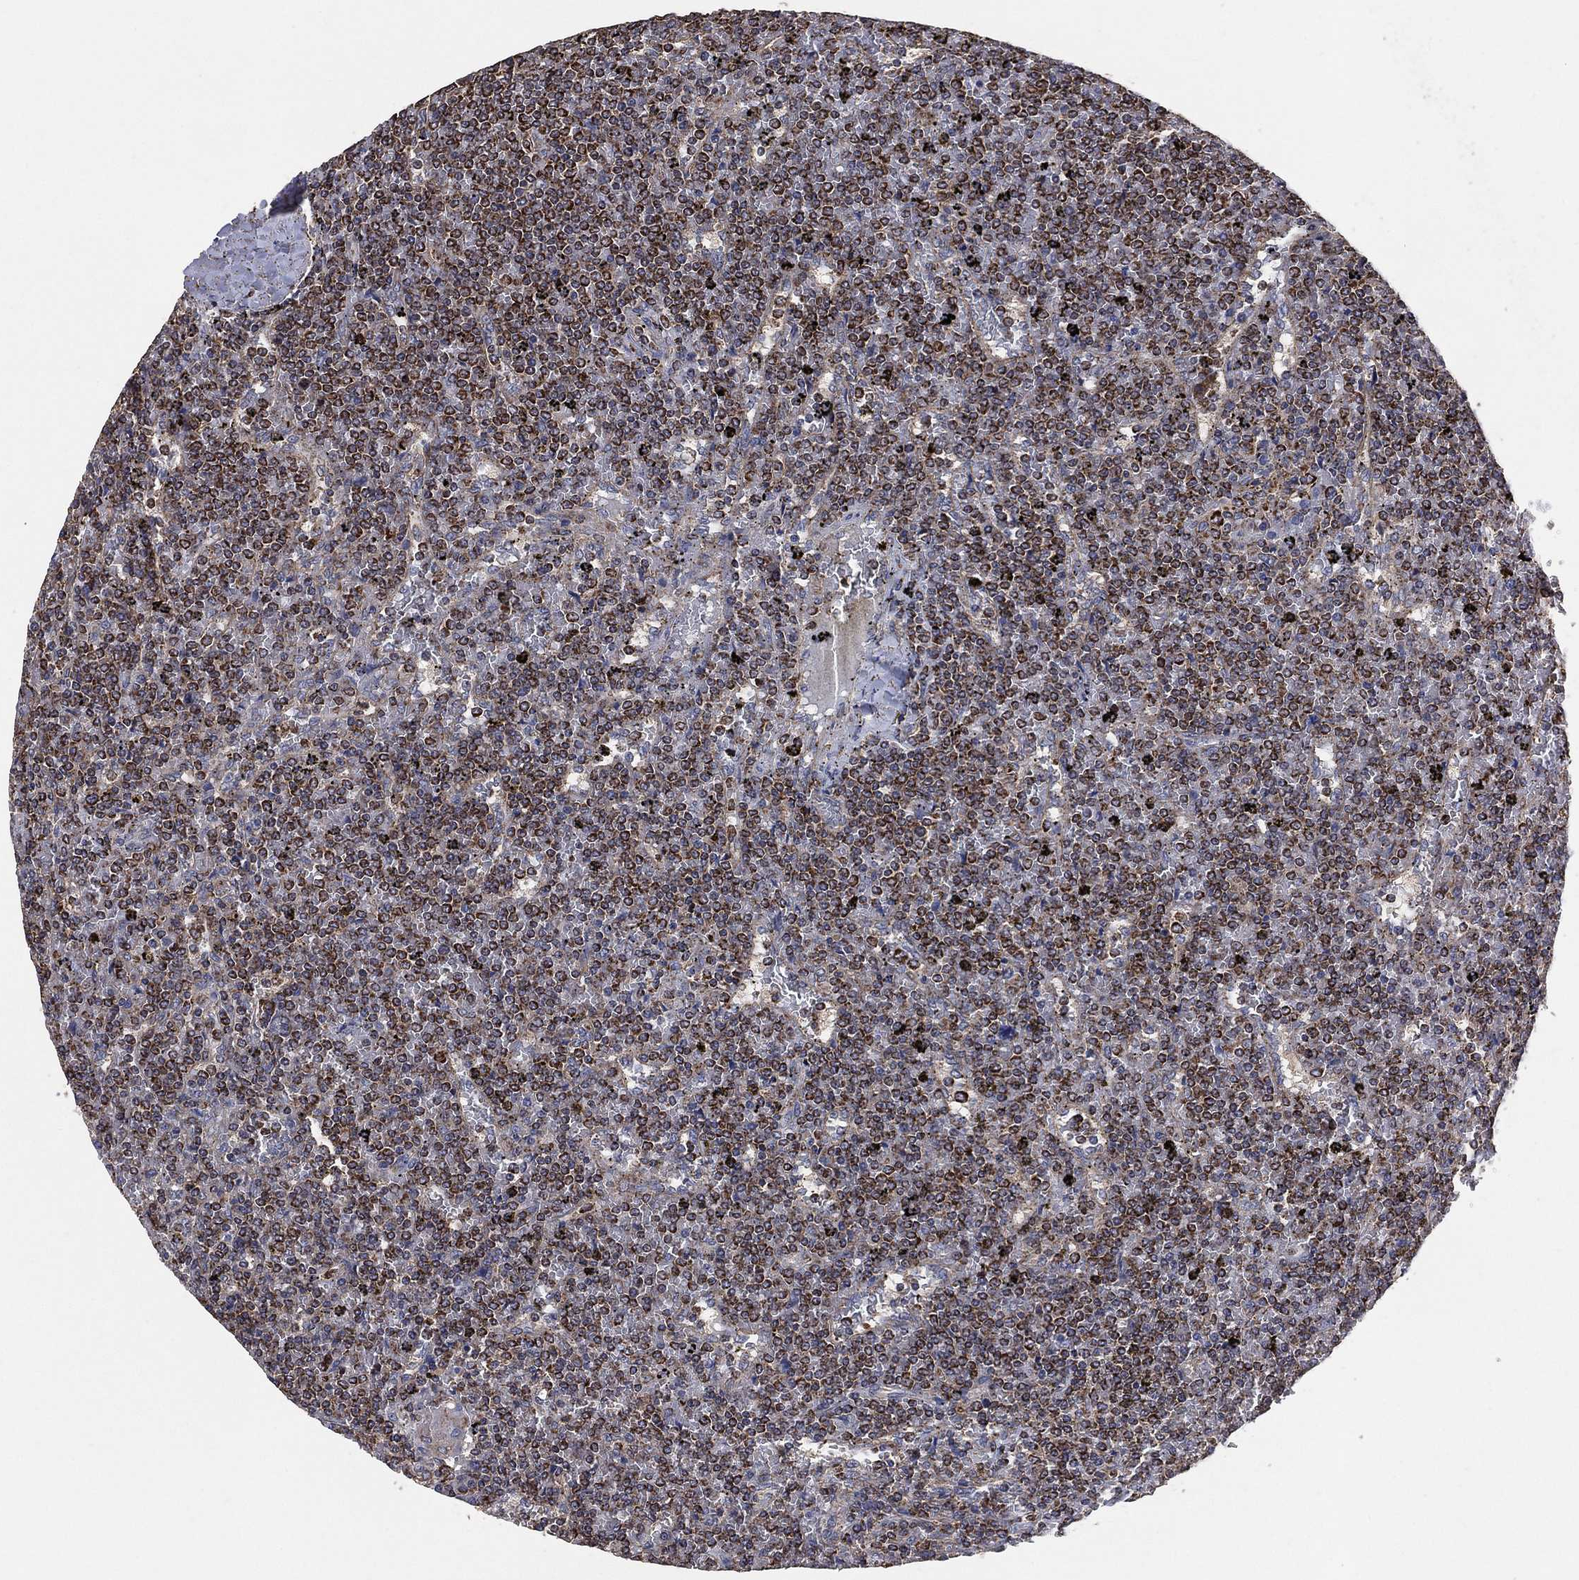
{"staining": {"intensity": "moderate", "quantity": "25%-75%", "location": "cytoplasmic/membranous"}, "tissue": "lymphoma", "cell_type": "Tumor cells", "image_type": "cancer", "snomed": [{"axis": "morphology", "description": "Malignant lymphoma, non-Hodgkin's type, Low grade"}, {"axis": "topography", "description": "Spleen"}], "caption": "Immunohistochemistry (DAB (3,3'-diaminobenzidine)) staining of human lymphoma exhibits moderate cytoplasmic/membranous protein staining in approximately 25%-75% of tumor cells.", "gene": "LIMD1", "patient": {"sex": "female", "age": 19}}